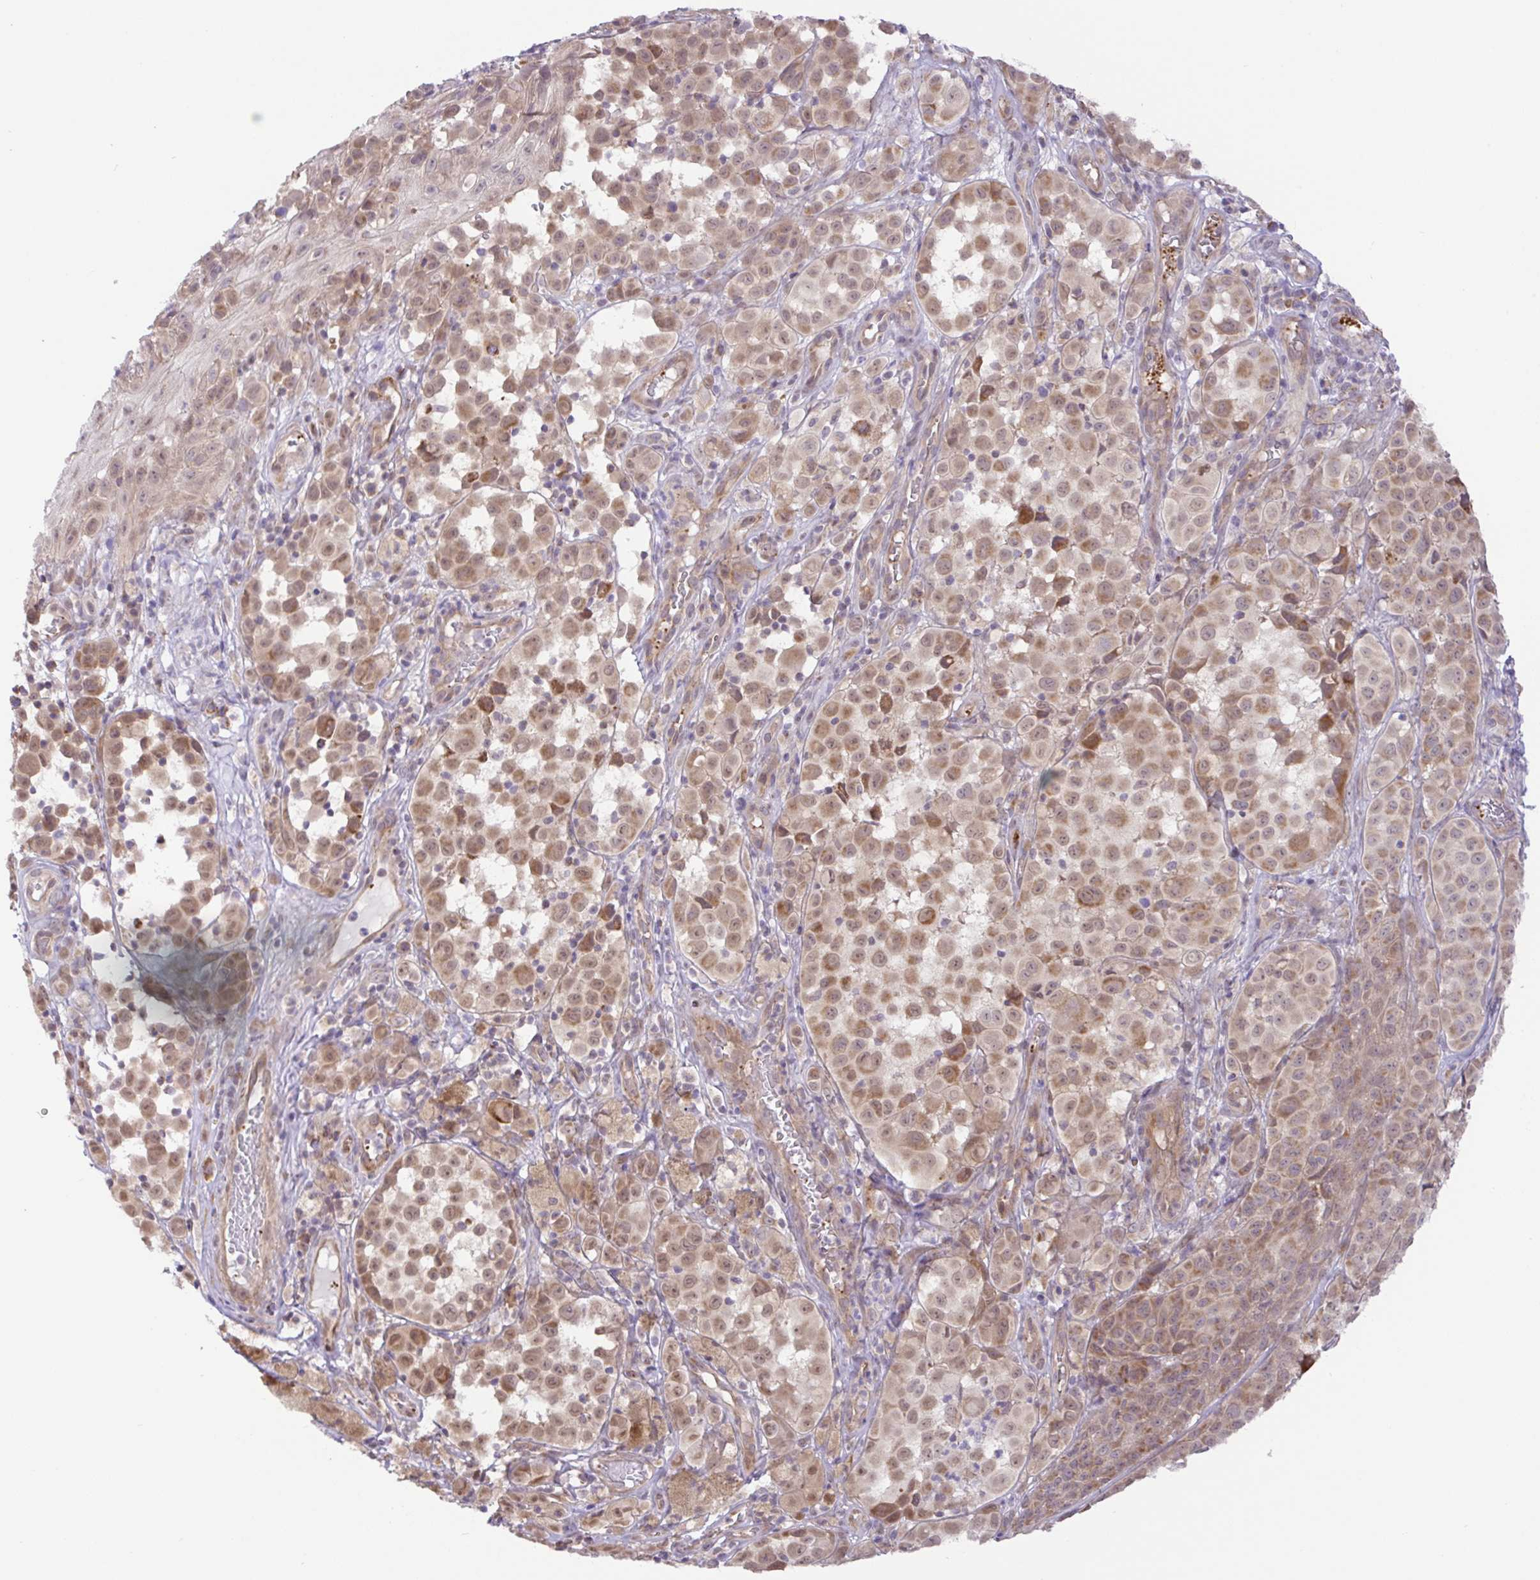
{"staining": {"intensity": "moderate", "quantity": ">75%", "location": "cytoplasmic/membranous,nuclear"}, "tissue": "melanoma", "cell_type": "Tumor cells", "image_type": "cancer", "snomed": [{"axis": "morphology", "description": "Malignant melanoma, NOS"}, {"axis": "topography", "description": "Skin"}], "caption": "Human melanoma stained with a brown dye reveals moderate cytoplasmic/membranous and nuclear positive expression in approximately >75% of tumor cells.", "gene": "DLEU7", "patient": {"sex": "male", "age": 64}}